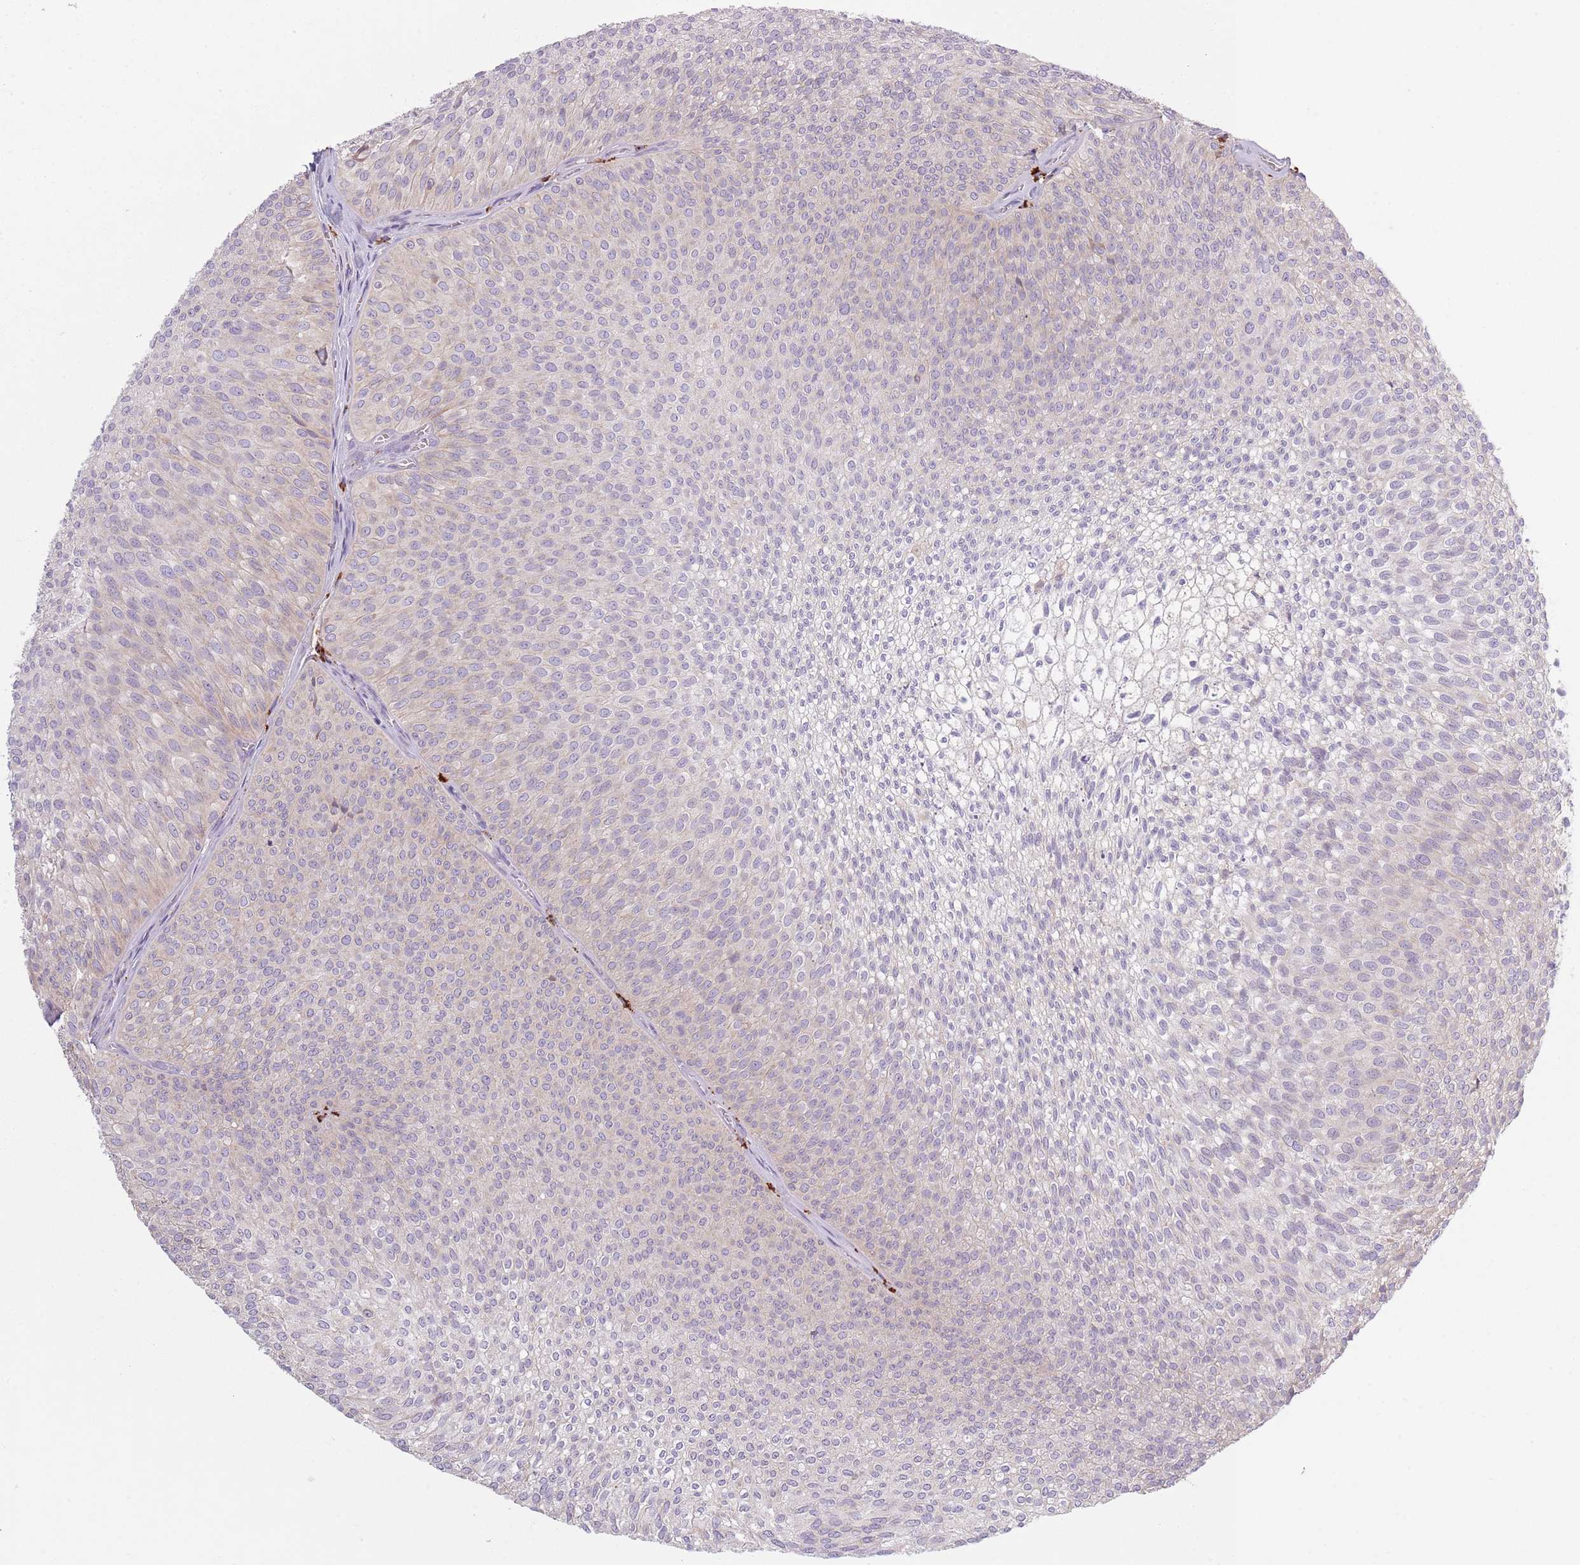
{"staining": {"intensity": "negative", "quantity": "none", "location": "none"}, "tissue": "urothelial cancer", "cell_type": "Tumor cells", "image_type": "cancer", "snomed": [{"axis": "morphology", "description": "Urothelial carcinoma, Low grade"}, {"axis": "topography", "description": "Urinary bladder"}], "caption": "Human urothelial cancer stained for a protein using immunohistochemistry (IHC) shows no expression in tumor cells.", "gene": "COQ5", "patient": {"sex": "male", "age": 91}}